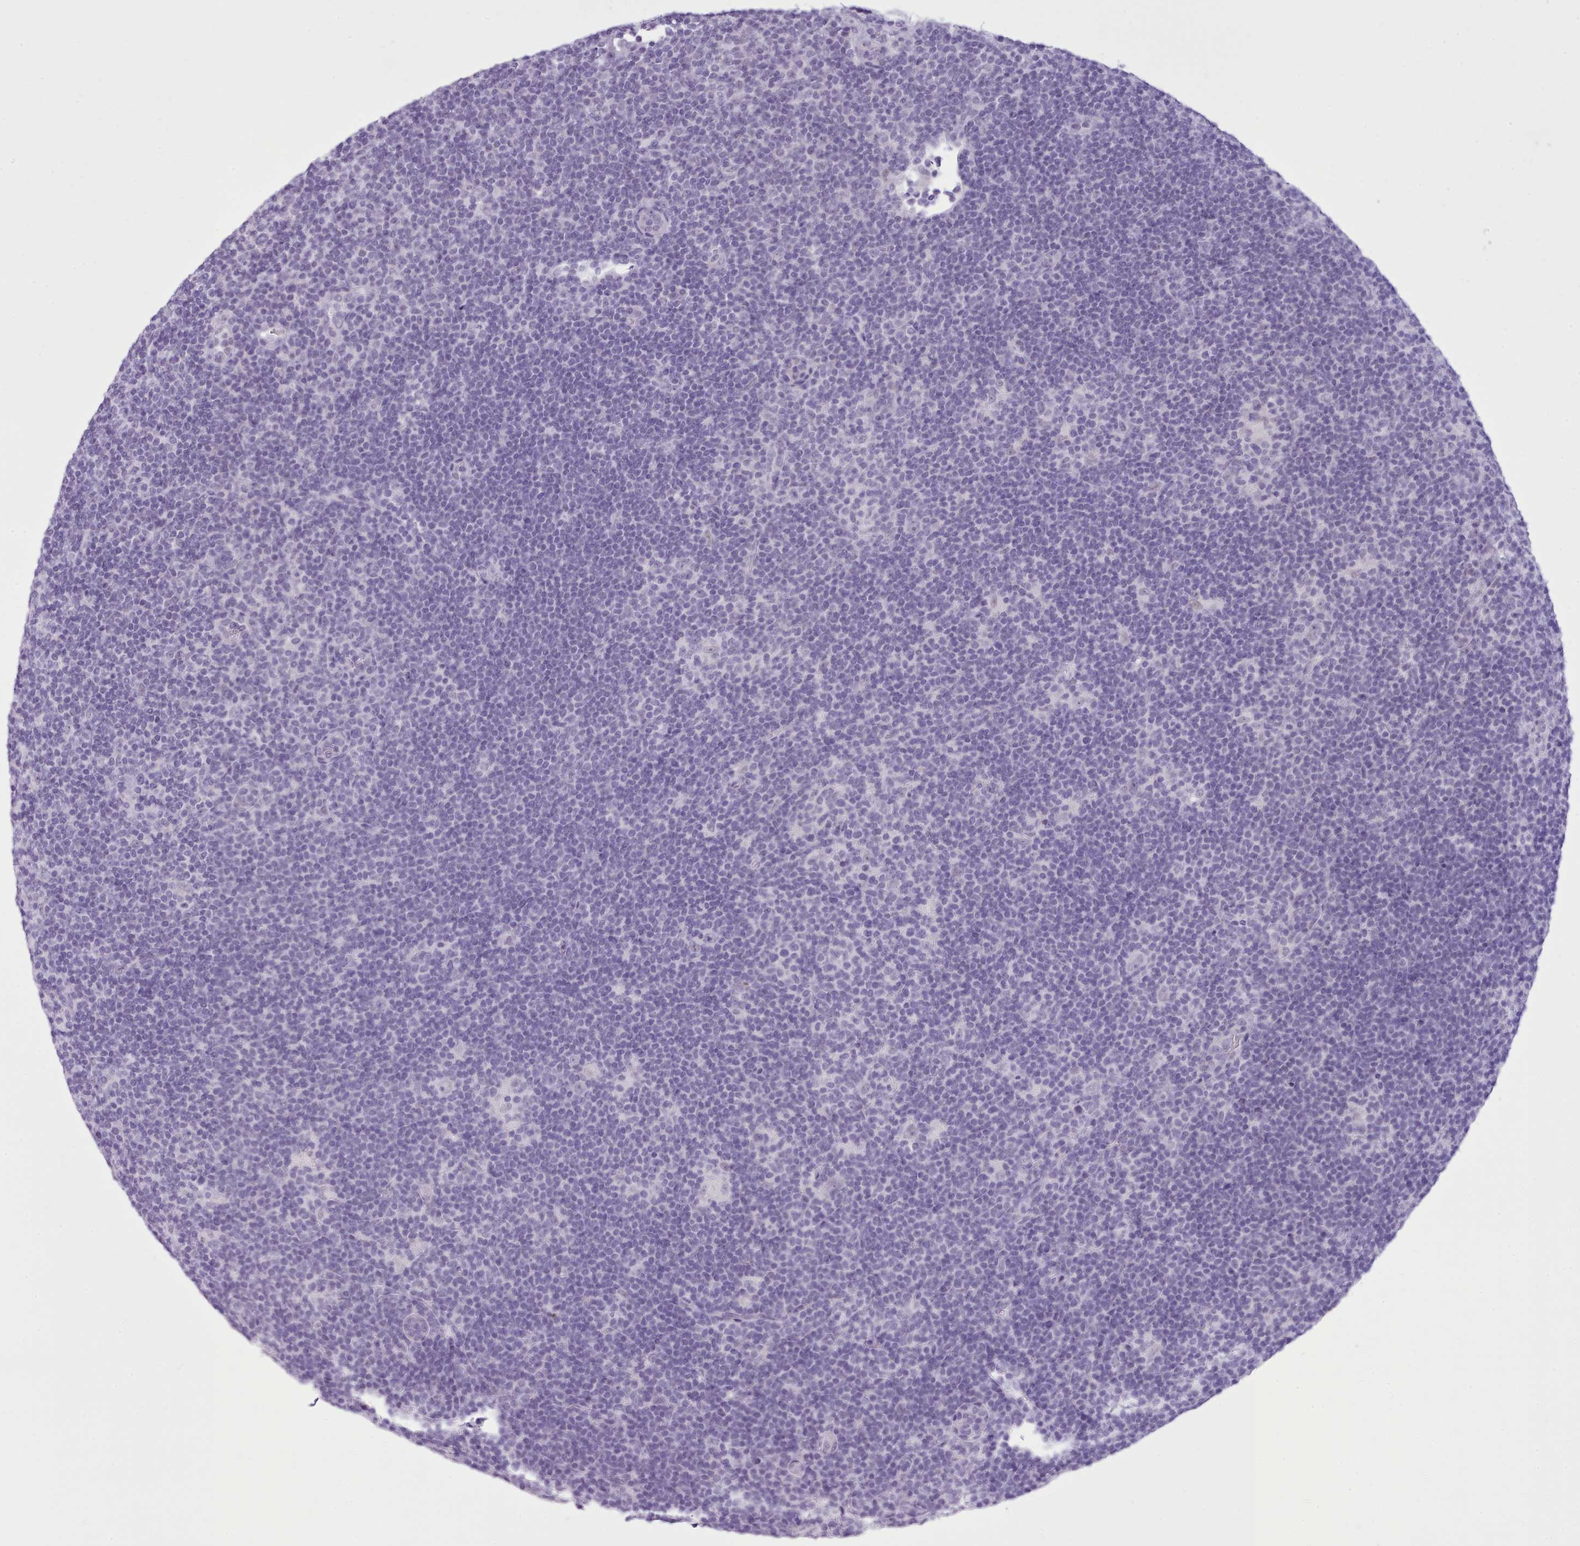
{"staining": {"intensity": "negative", "quantity": "none", "location": "none"}, "tissue": "lymphoma", "cell_type": "Tumor cells", "image_type": "cancer", "snomed": [{"axis": "morphology", "description": "Hodgkin's disease, NOS"}, {"axis": "topography", "description": "Lymph node"}], "caption": "A micrograph of human Hodgkin's disease is negative for staining in tumor cells.", "gene": "FBXO48", "patient": {"sex": "female", "age": 57}}